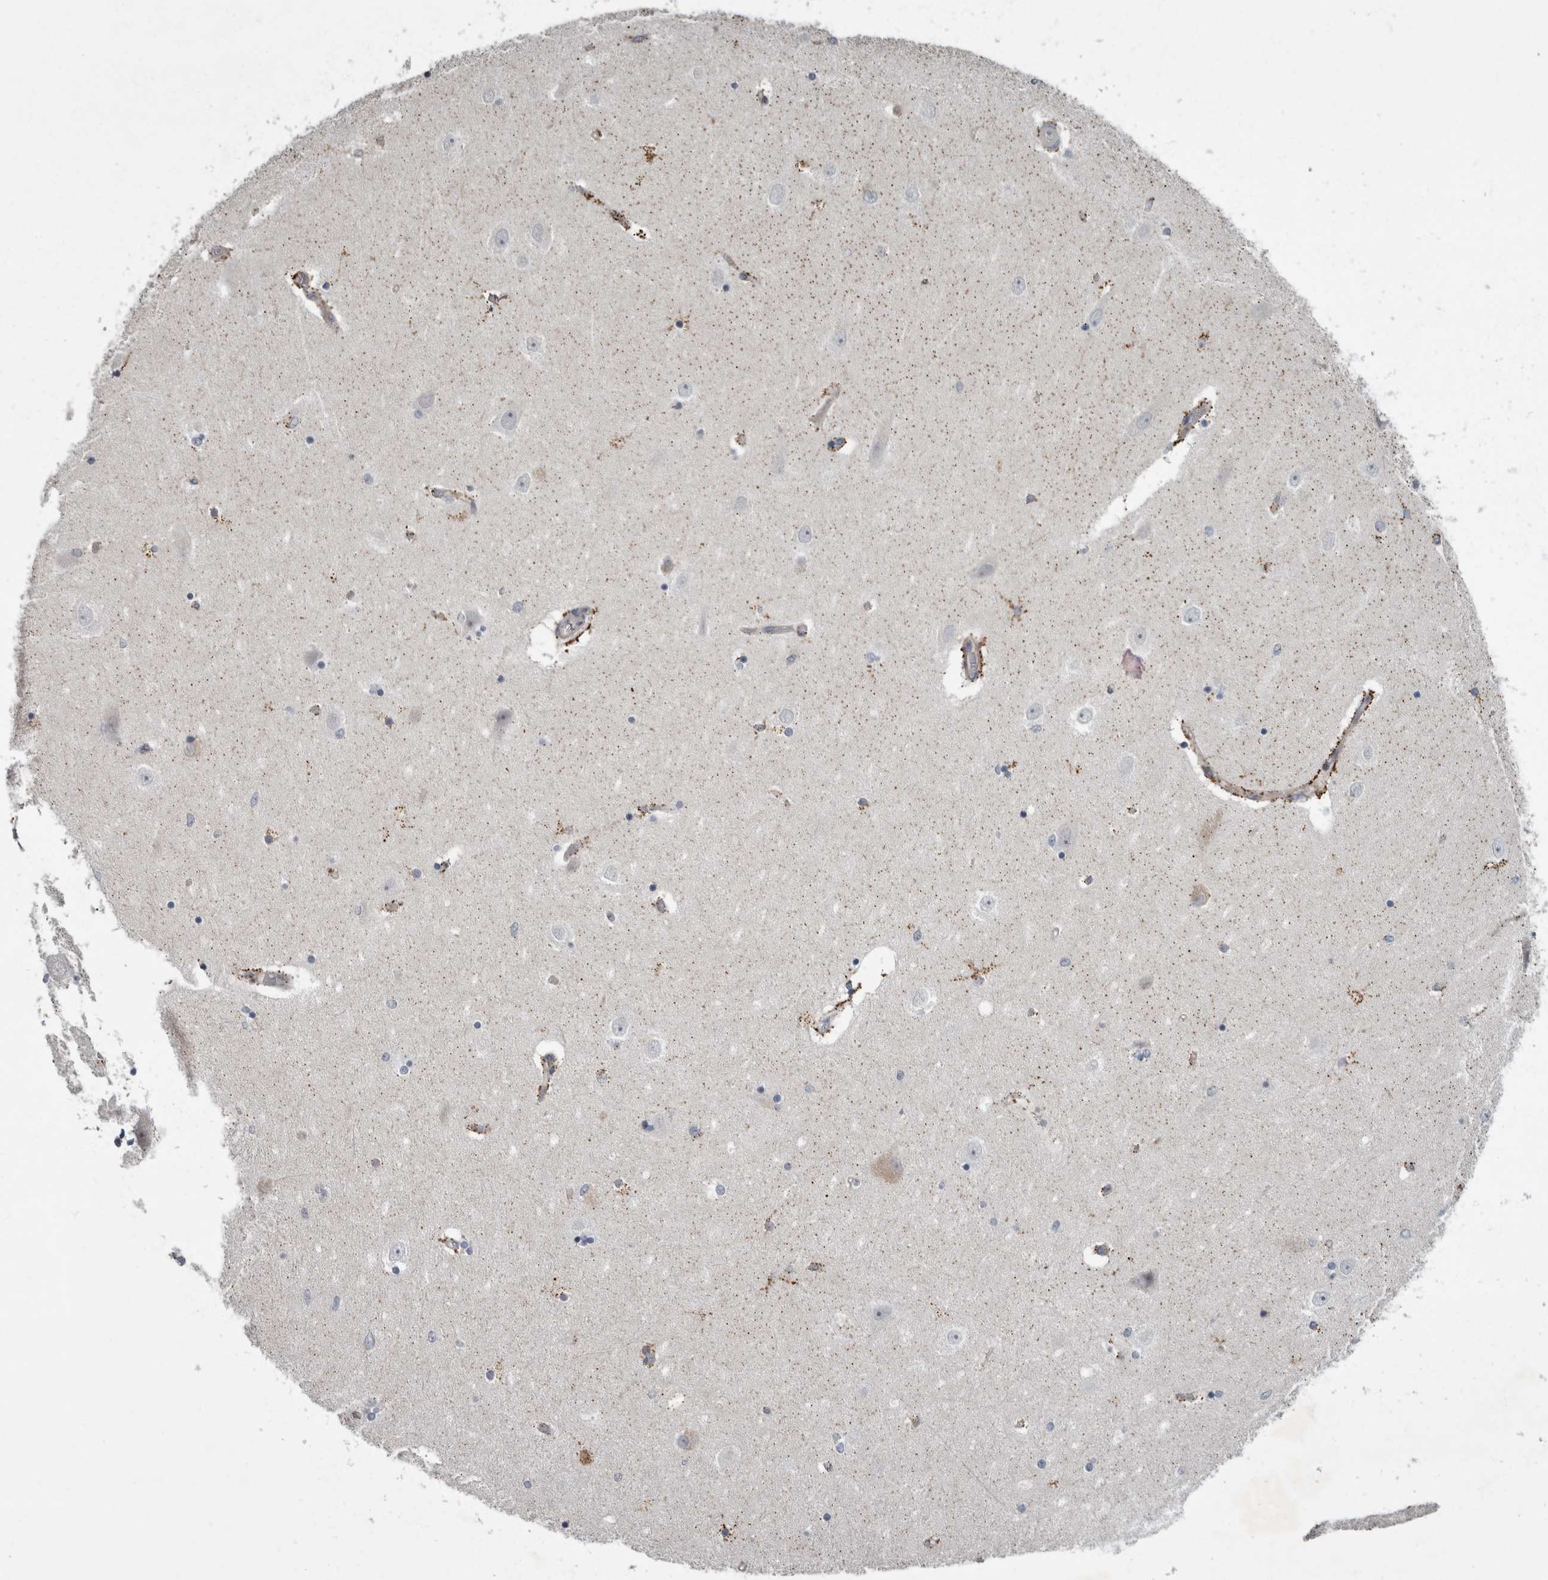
{"staining": {"intensity": "moderate", "quantity": "<25%", "location": "cytoplasmic/membranous"}, "tissue": "hippocampus", "cell_type": "Glial cells", "image_type": "normal", "snomed": [{"axis": "morphology", "description": "Normal tissue, NOS"}, {"axis": "topography", "description": "Hippocampus"}], "caption": "This image exhibits immunohistochemistry (IHC) staining of unremarkable human hippocampus, with low moderate cytoplasmic/membranous expression in approximately <25% of glial cells.", "gene": "CDC42BPG", "patient": {"sex": "female", "age": 54}}